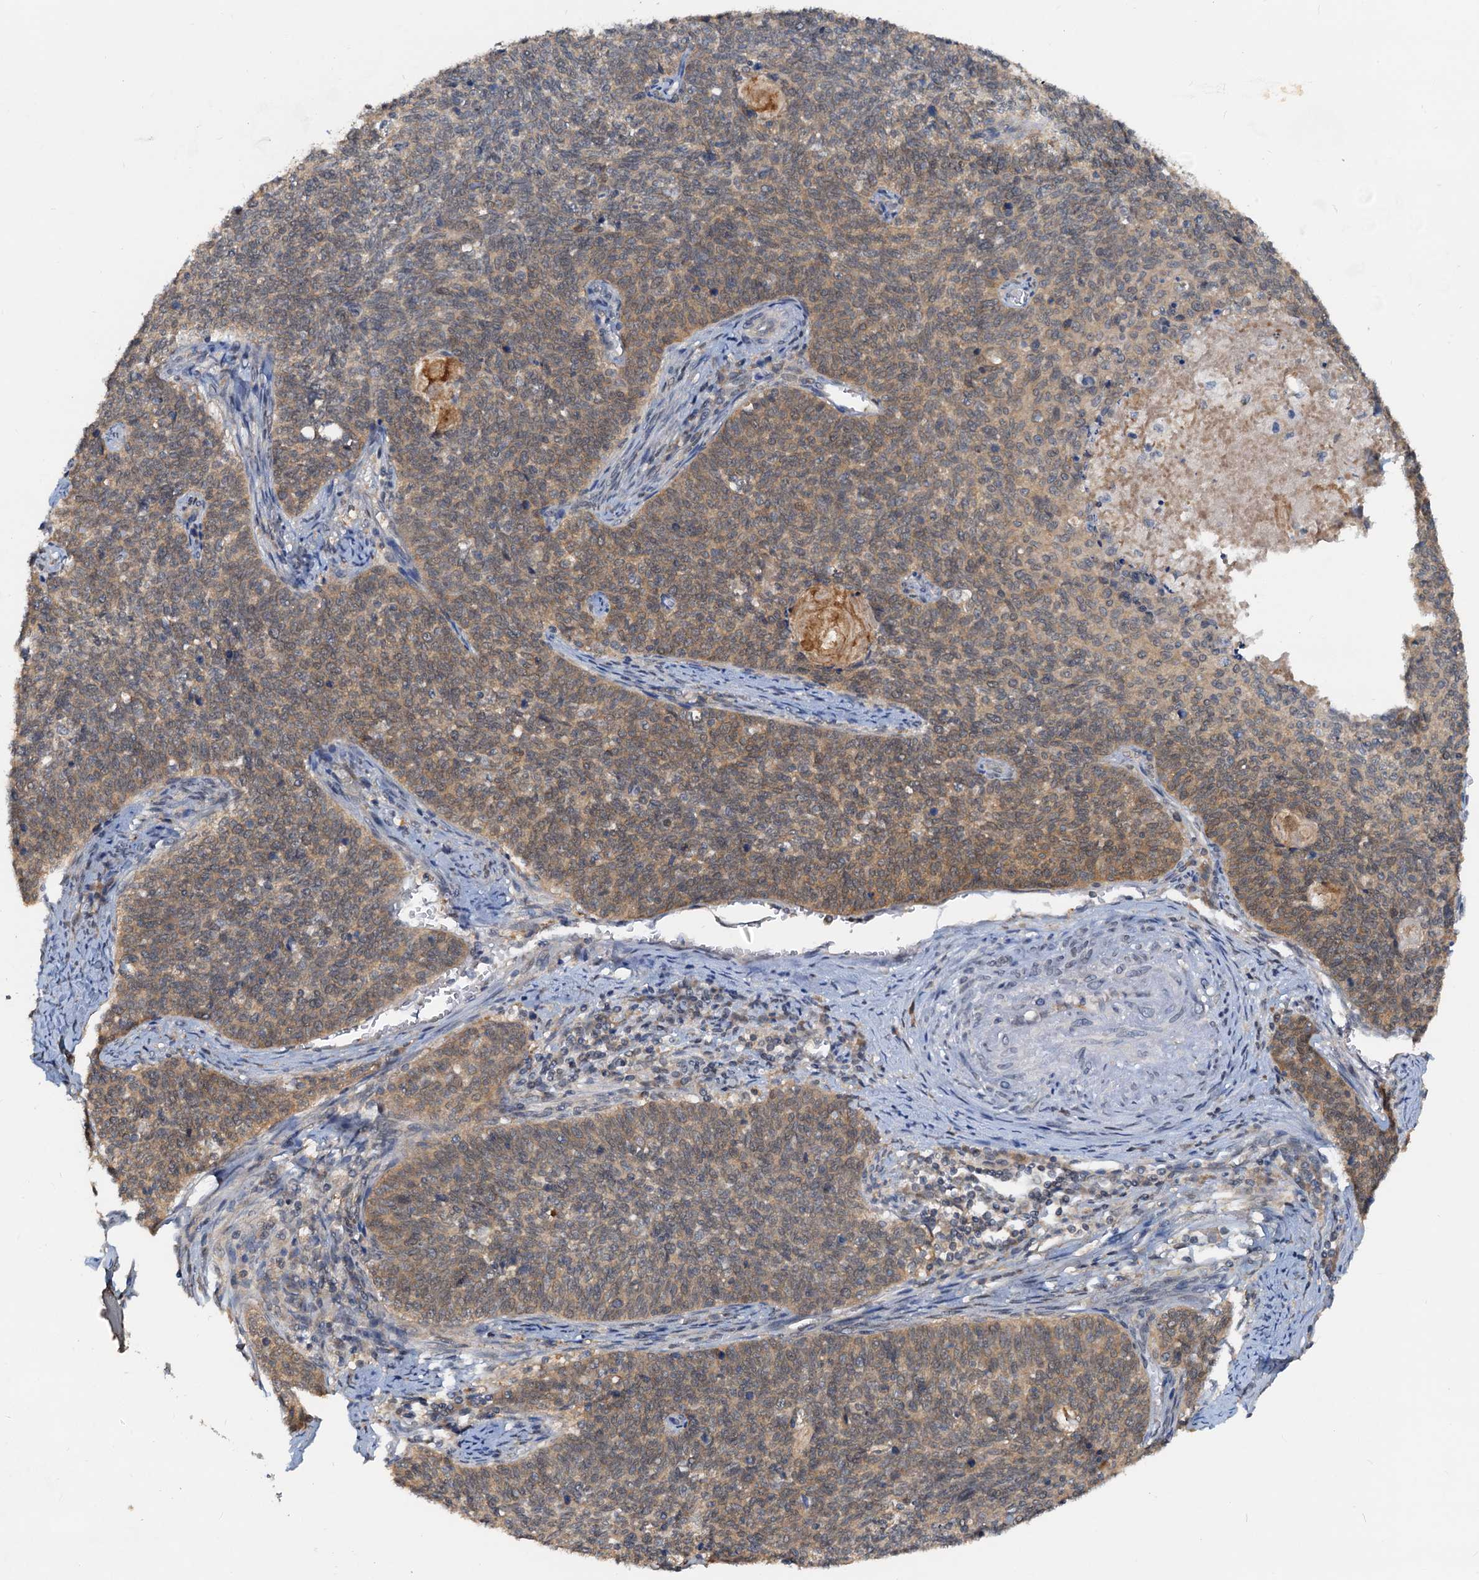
{"staining": {"intensity": "moderate", "quantity": ">75%", "location": "cytoplasmic/membranous"}, "tissue": "cervical cancer", "cell_type": "Tumor cells", "image_type": "cancer", "snomed": [{"axis": "morphology", "description": "Squamous cell carcinoma, NOS"}, {"axis": "topography", "description": "Cervix"}], "caption": "Squamous cell carcinoma (cervical) stained for a protein (brown) displays moderate cytoplasmic/membranous positive expression in about >75% of tumor cells.", "gene": "PTGES3", "patient": {"sex": "female", "age": 39}}